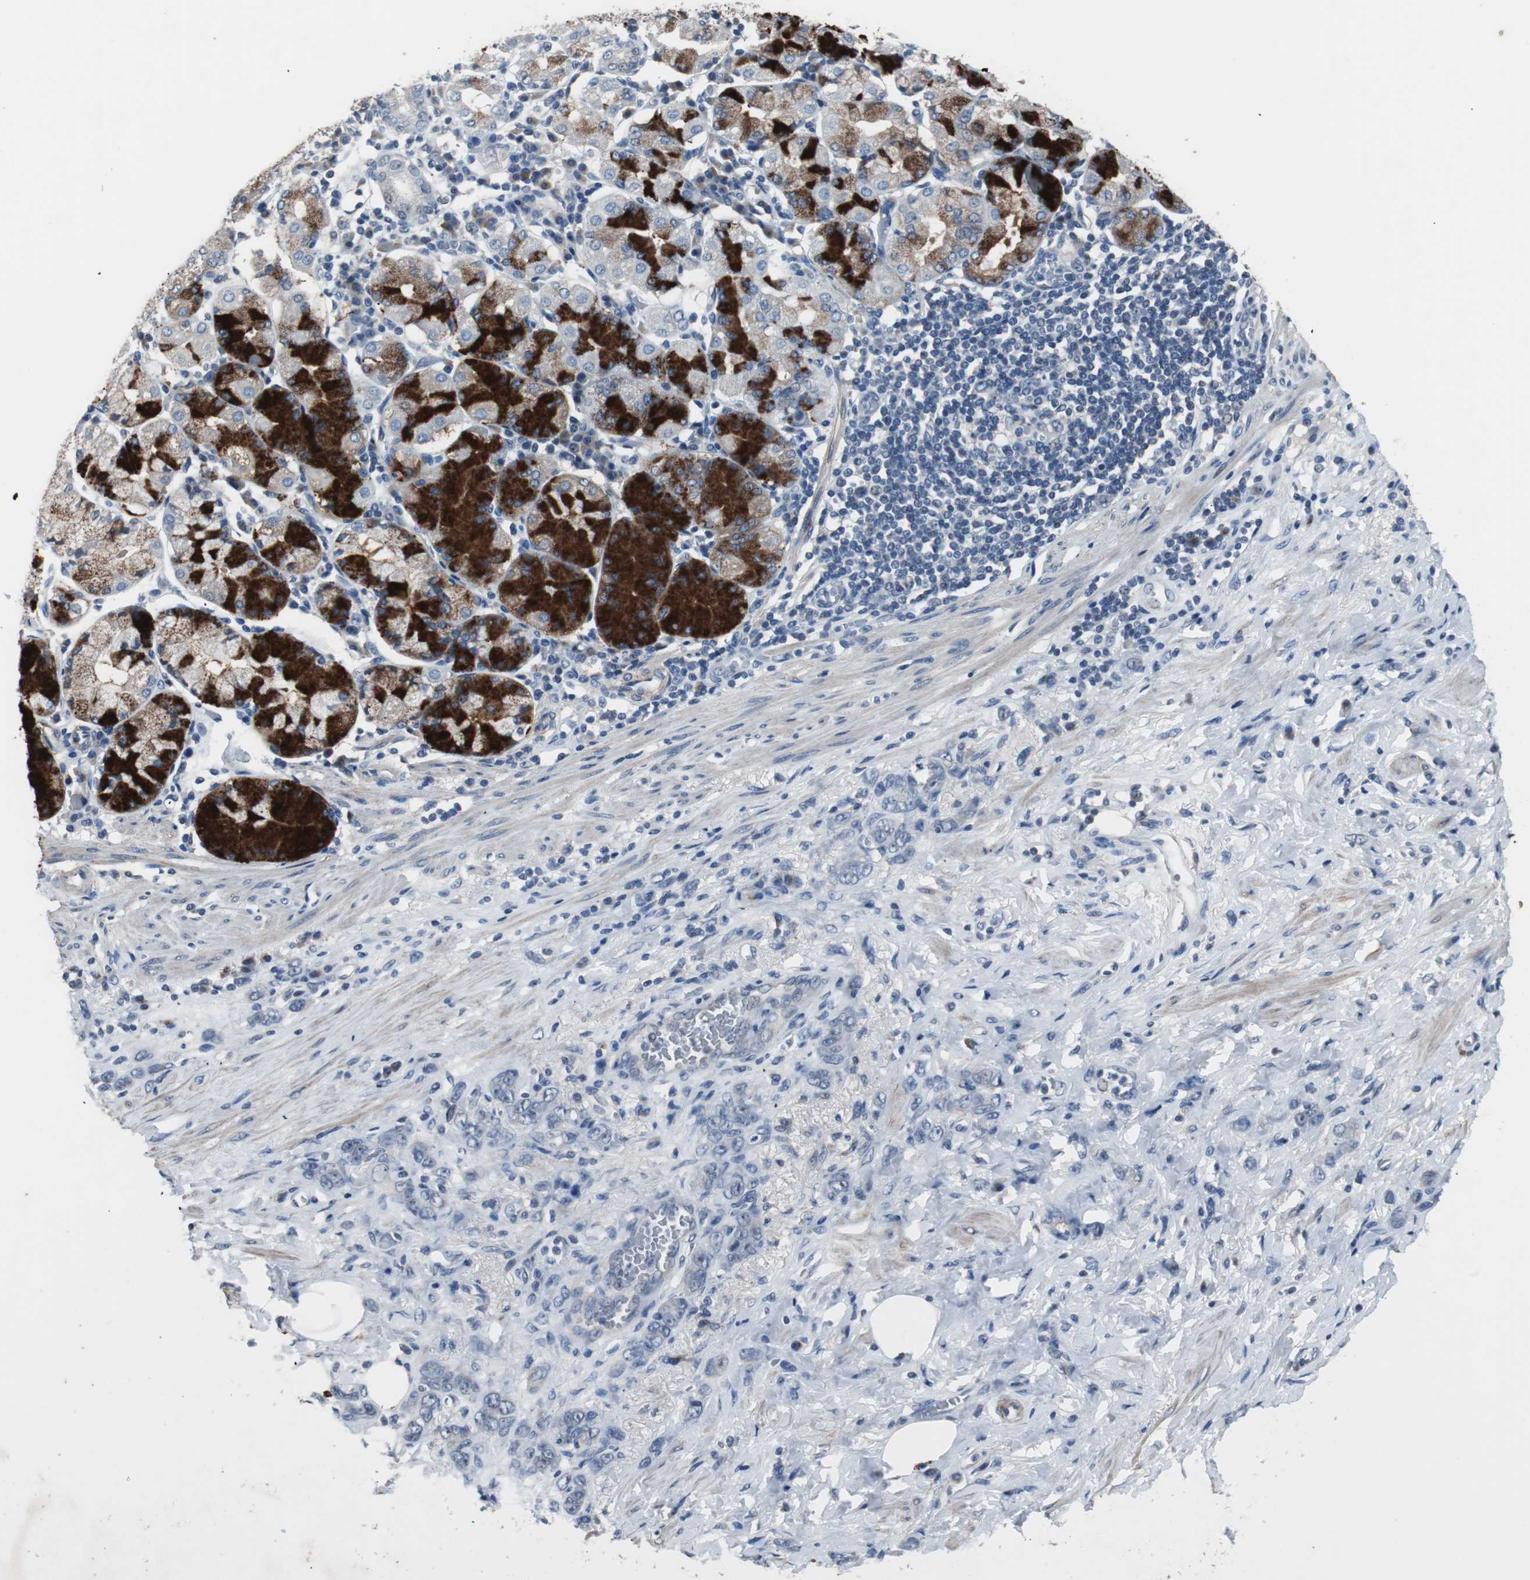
{"staining": {"intensity": "negative", "quantity": "none", "location": "none"}, "tissue": "stomach cancer", "cell_type": "Tumor cells", "image_type": "cancer", "snomed": [{"axis": "morphology", "description": "Adenocarcinoma, NOS"}, {"axis": "topography", "description": "Stomach"}], "caption": "Immunohistochemistry of human adenocarcinoma (stomach) exhibits no expression in tumor cells. (DAB (3,3'-diaminobenzidine) IHC, high magnification).", "gene": "PCYT1B", "patient": {"sex": "male", "age": 82}}